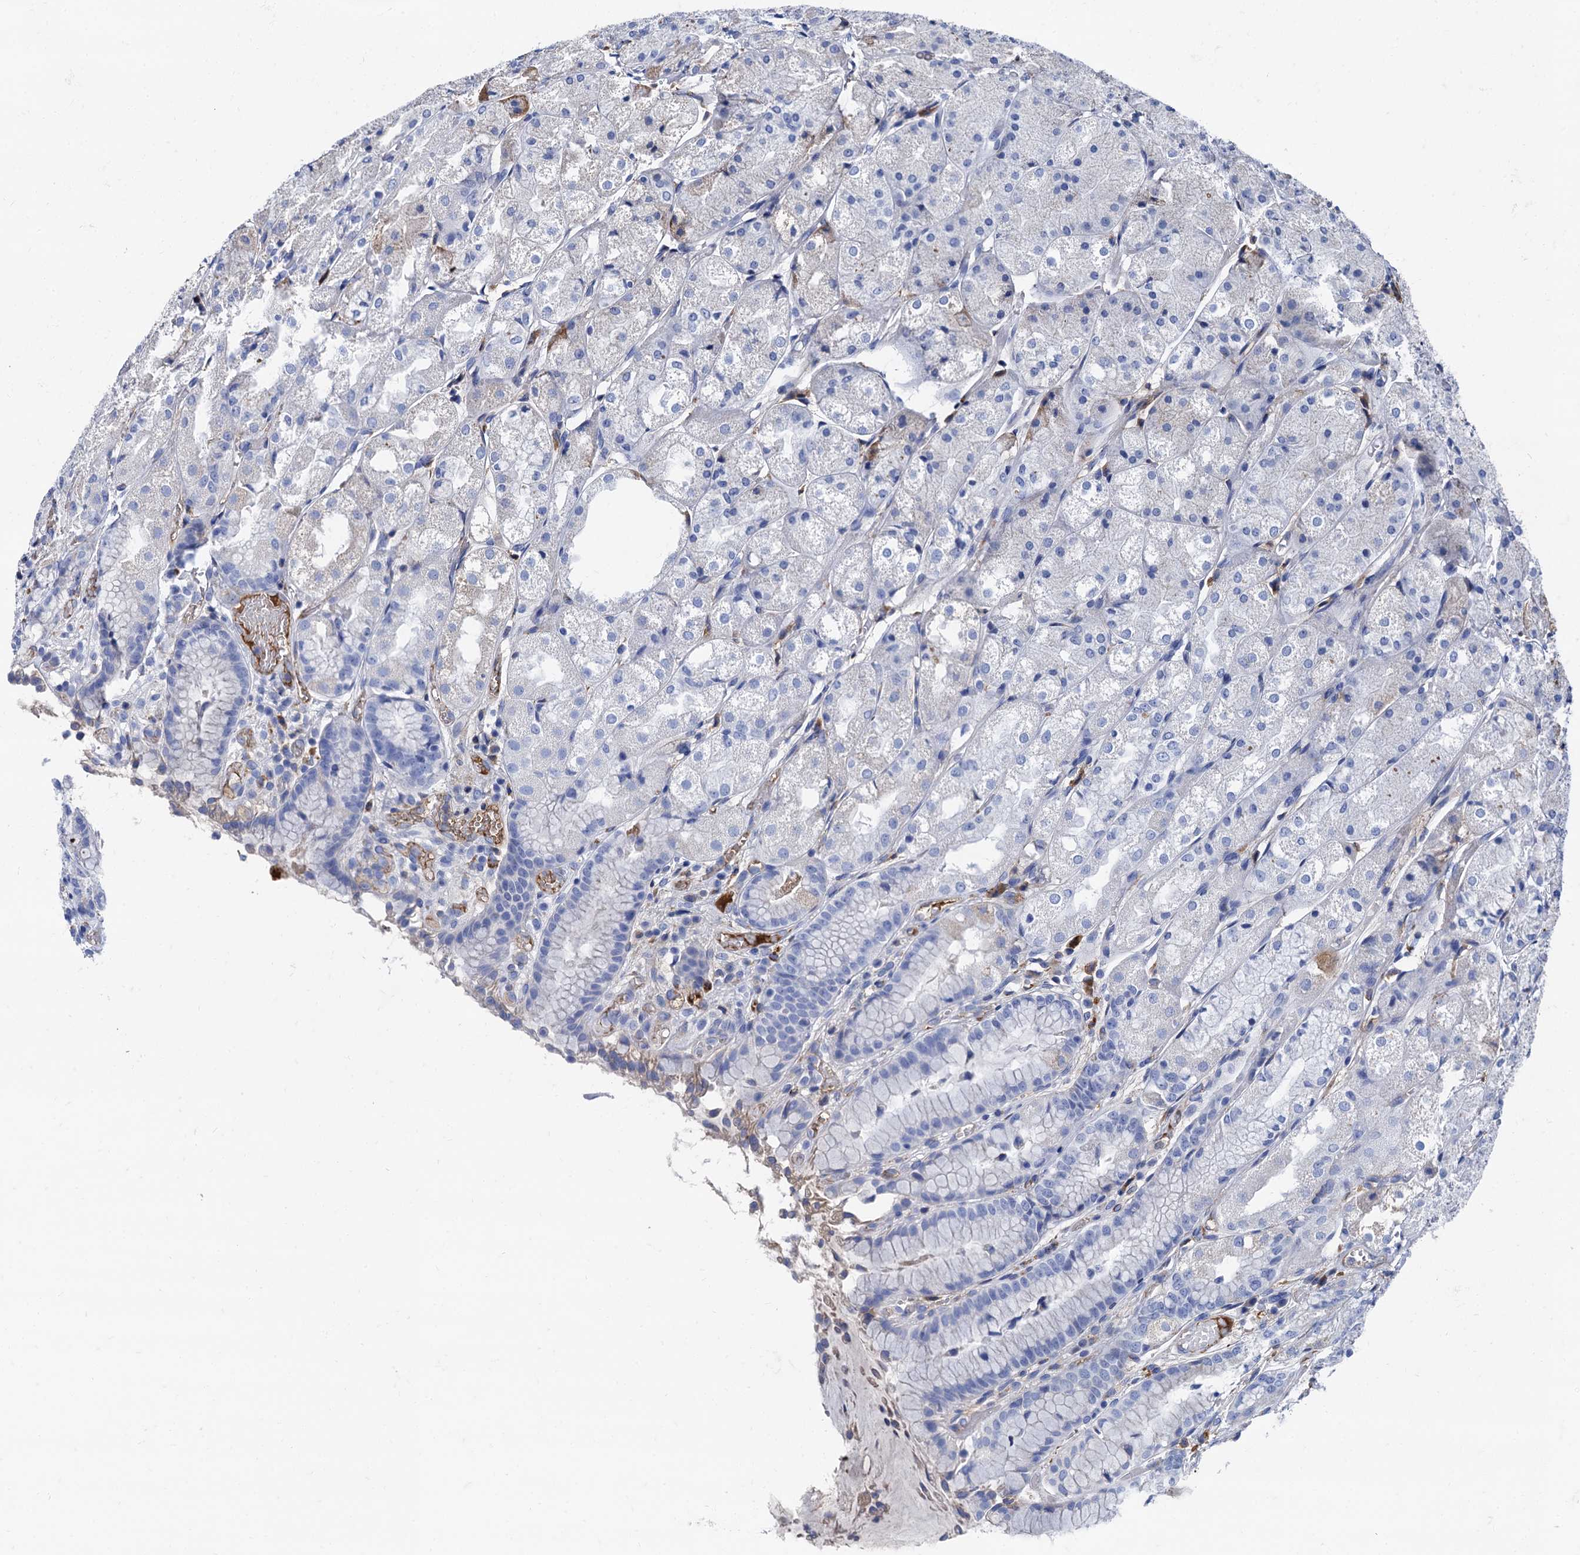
{"staining": {"intensity": "negative", "quantity": "none", "location": "none"}, "tissue": "stomach", "cell_type": "Glandular cells", "image_type": "normal", "snomed": [{"axis": "morphology", "description": "Normal tissue, NOS"}, {"axis": "topography", "description": "Stomach, upper"}], "caption": "The histopathology image shows no significant expression in glandular cells of stomach. (DAB immunohistochemistry (IHC) with hematoxylin counter stain).", "gene": "APOD", "patient": {"sex": "male", "age": 72}}